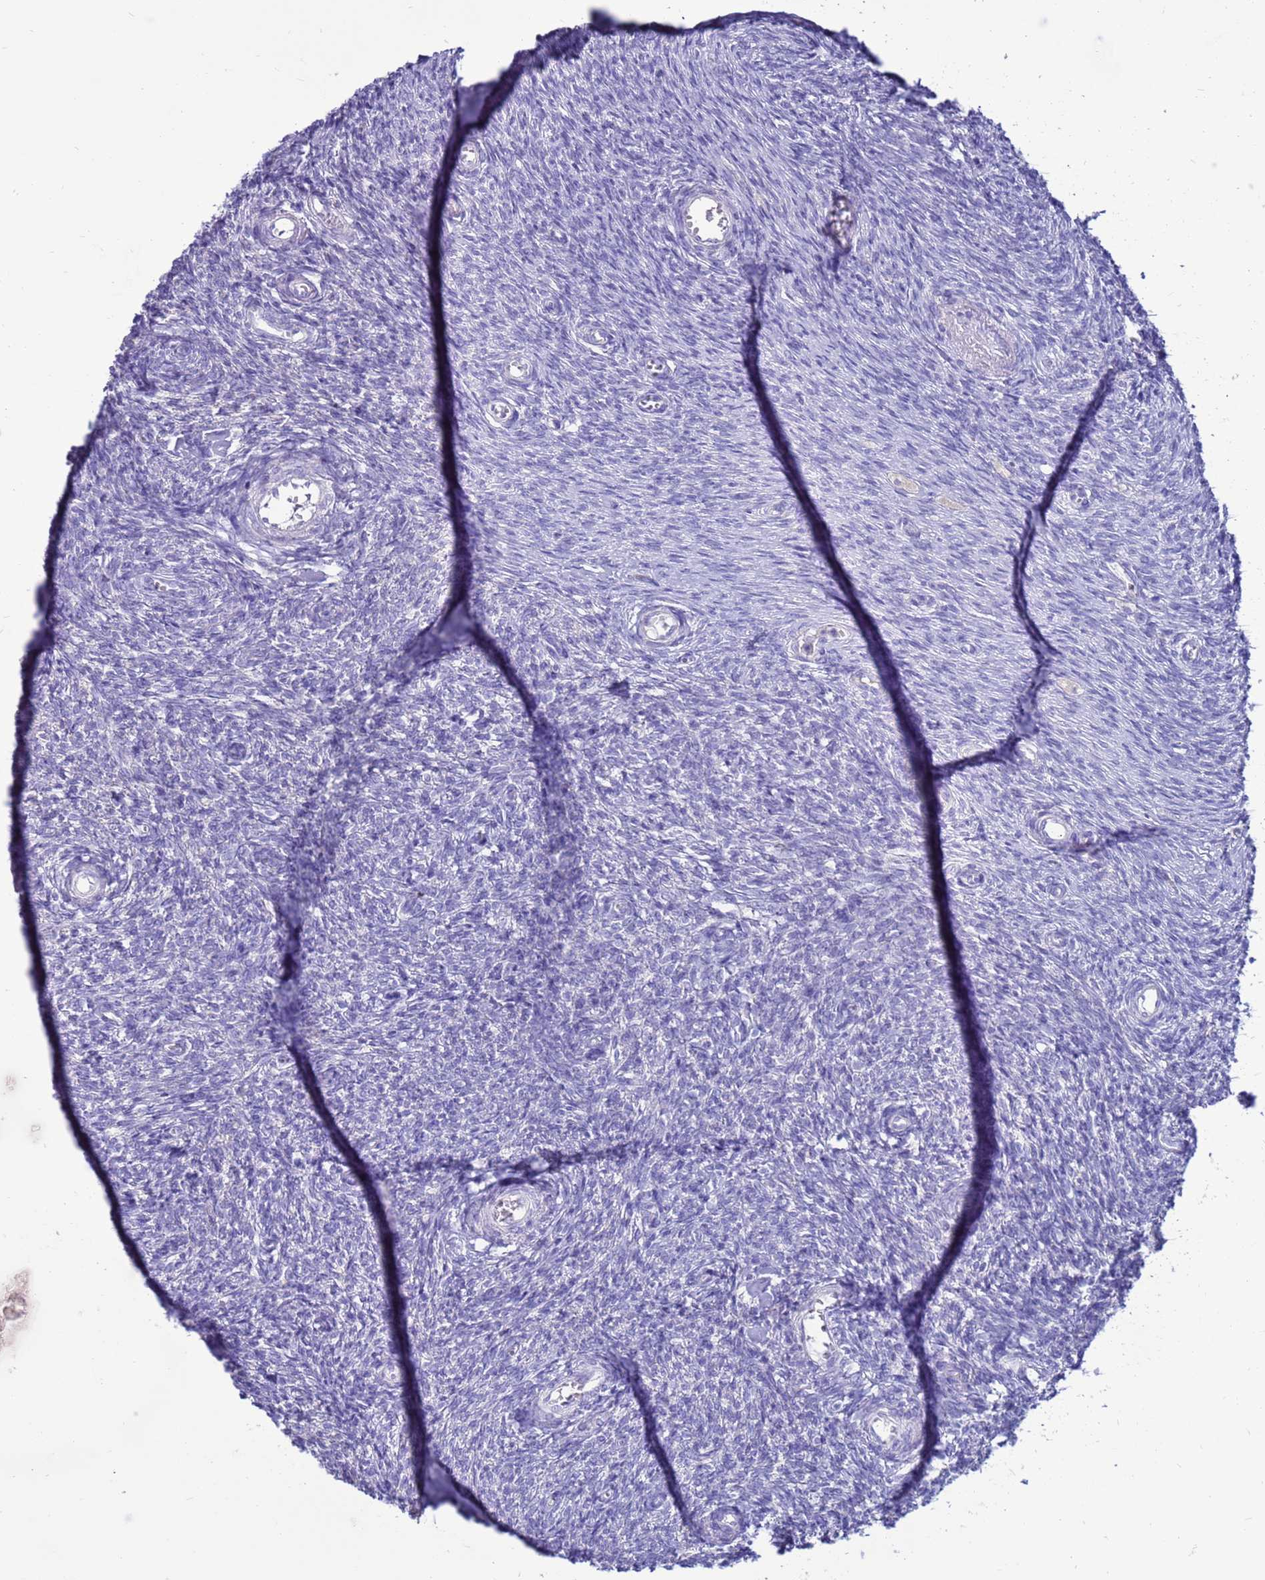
{"staining": {"intensity": "negative", "quantity": "none", "location": "none"}, "tissue": "ovary", "cell_type": "Ovarian stroma cells", "image_type": "normal", "snomed": [{"axis": "morphology", "description": "Normal tissue, NOS"}, {"axis": "topography", "description": "Ovary"}], "caption": "This is an immunohistochemistry (IHC) micrograph of benign human ovary. There is no positivity in ovarian stroma cells.", "gene": "PDE10A", "patient": {"sex": "female", "age": 44}}